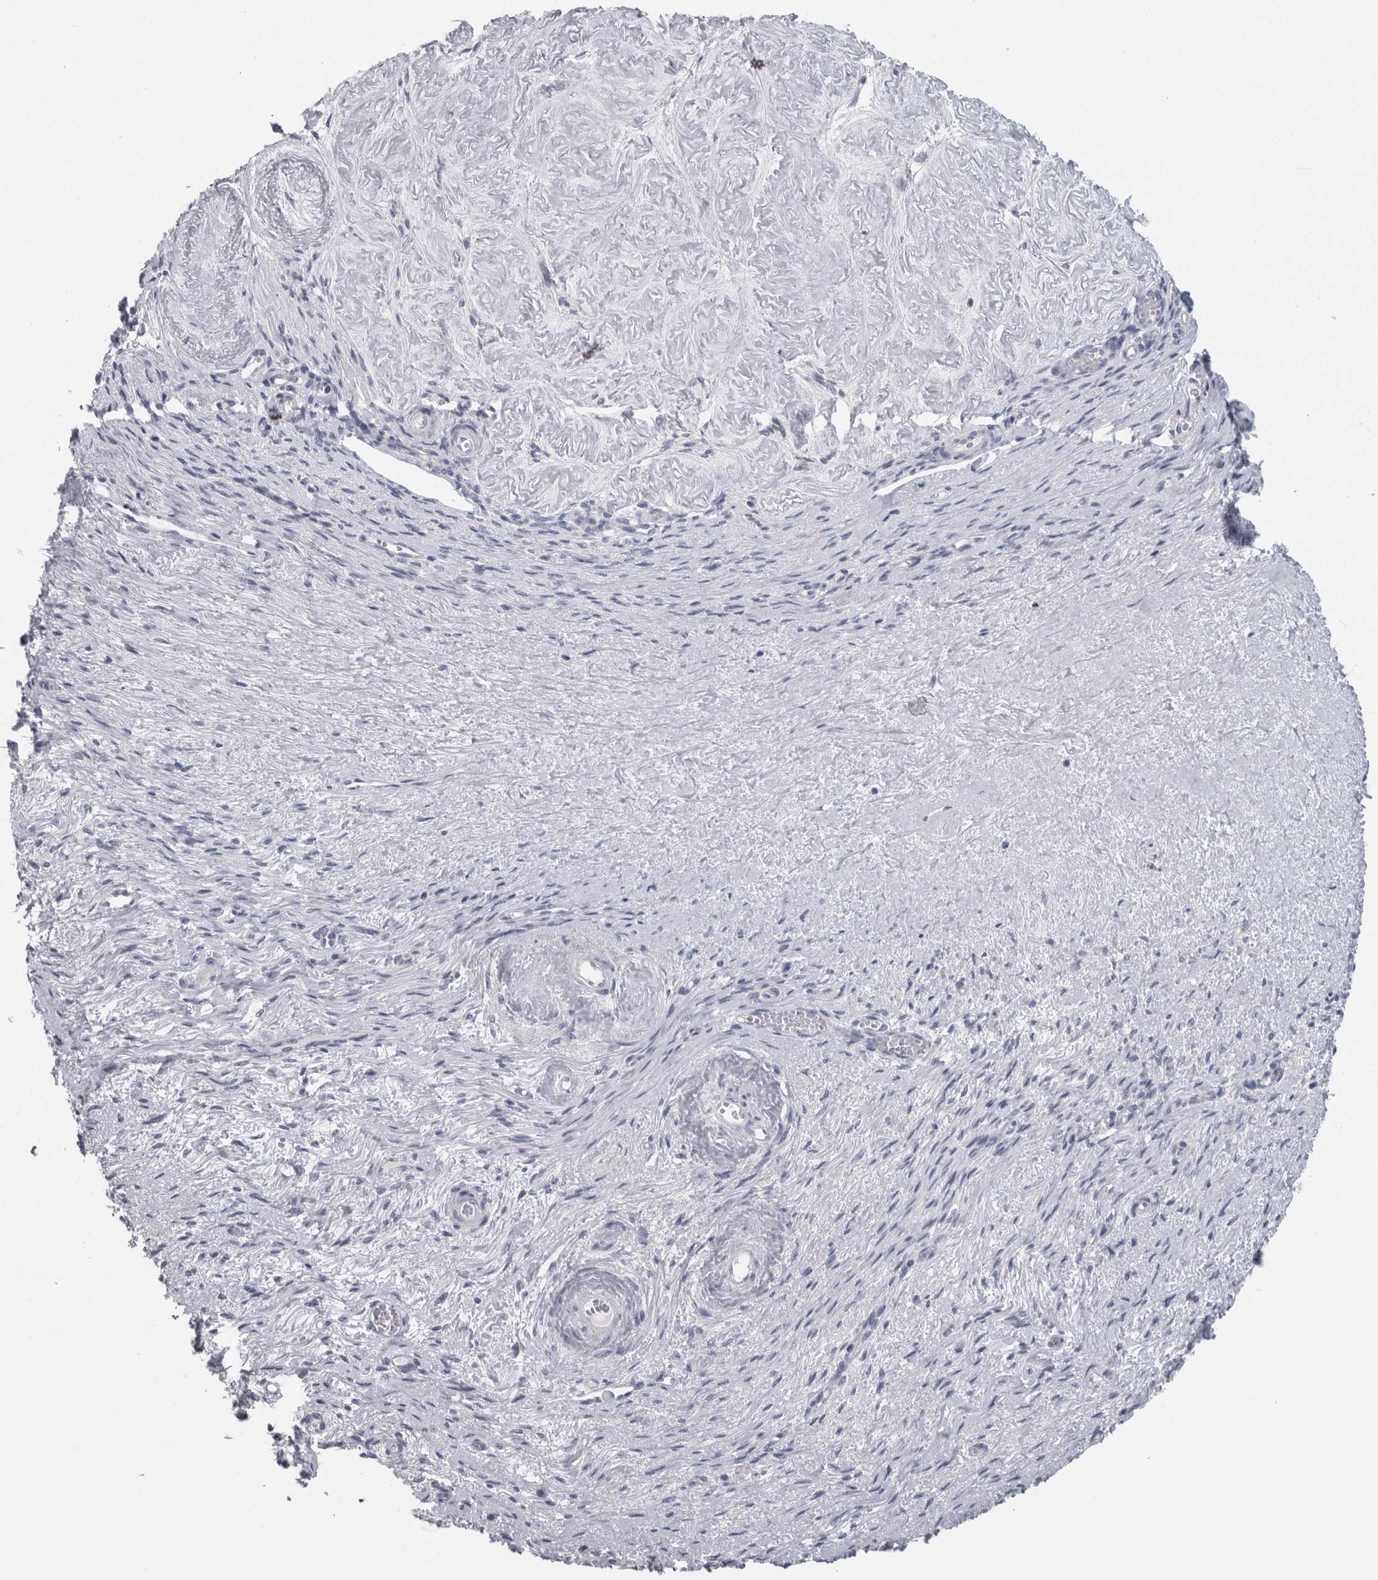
{"staining": {"intensity": "weak", "quantity": "25%-75%", "location": "cytoplasmic/membranous"}, "tissue": "adipose tissue", "cell_type": "Adipocytes", "image_type": "normal", "snomed": [{"axis": "morphology", "description": "Normal tissue, NOS"}, {"axis": "topography", "description": "Vascular tissue"}, {"axis": "topography", "description": "Fallopian tube"}, {"axis": "topography", "description": "Ovary"}], "caption": "Immunohistochemistry micrograph of unremarkable adipose tissue: adipose tissue stained using IHC demonstrates low levels of weak protein expression localized specifically in the cytoplasmic/membranous of adipocytes, appearing as a cytoplasmic/membranous brown color.", "gene": "TCAP", "patient": {"sex": "female", "age": 67}}